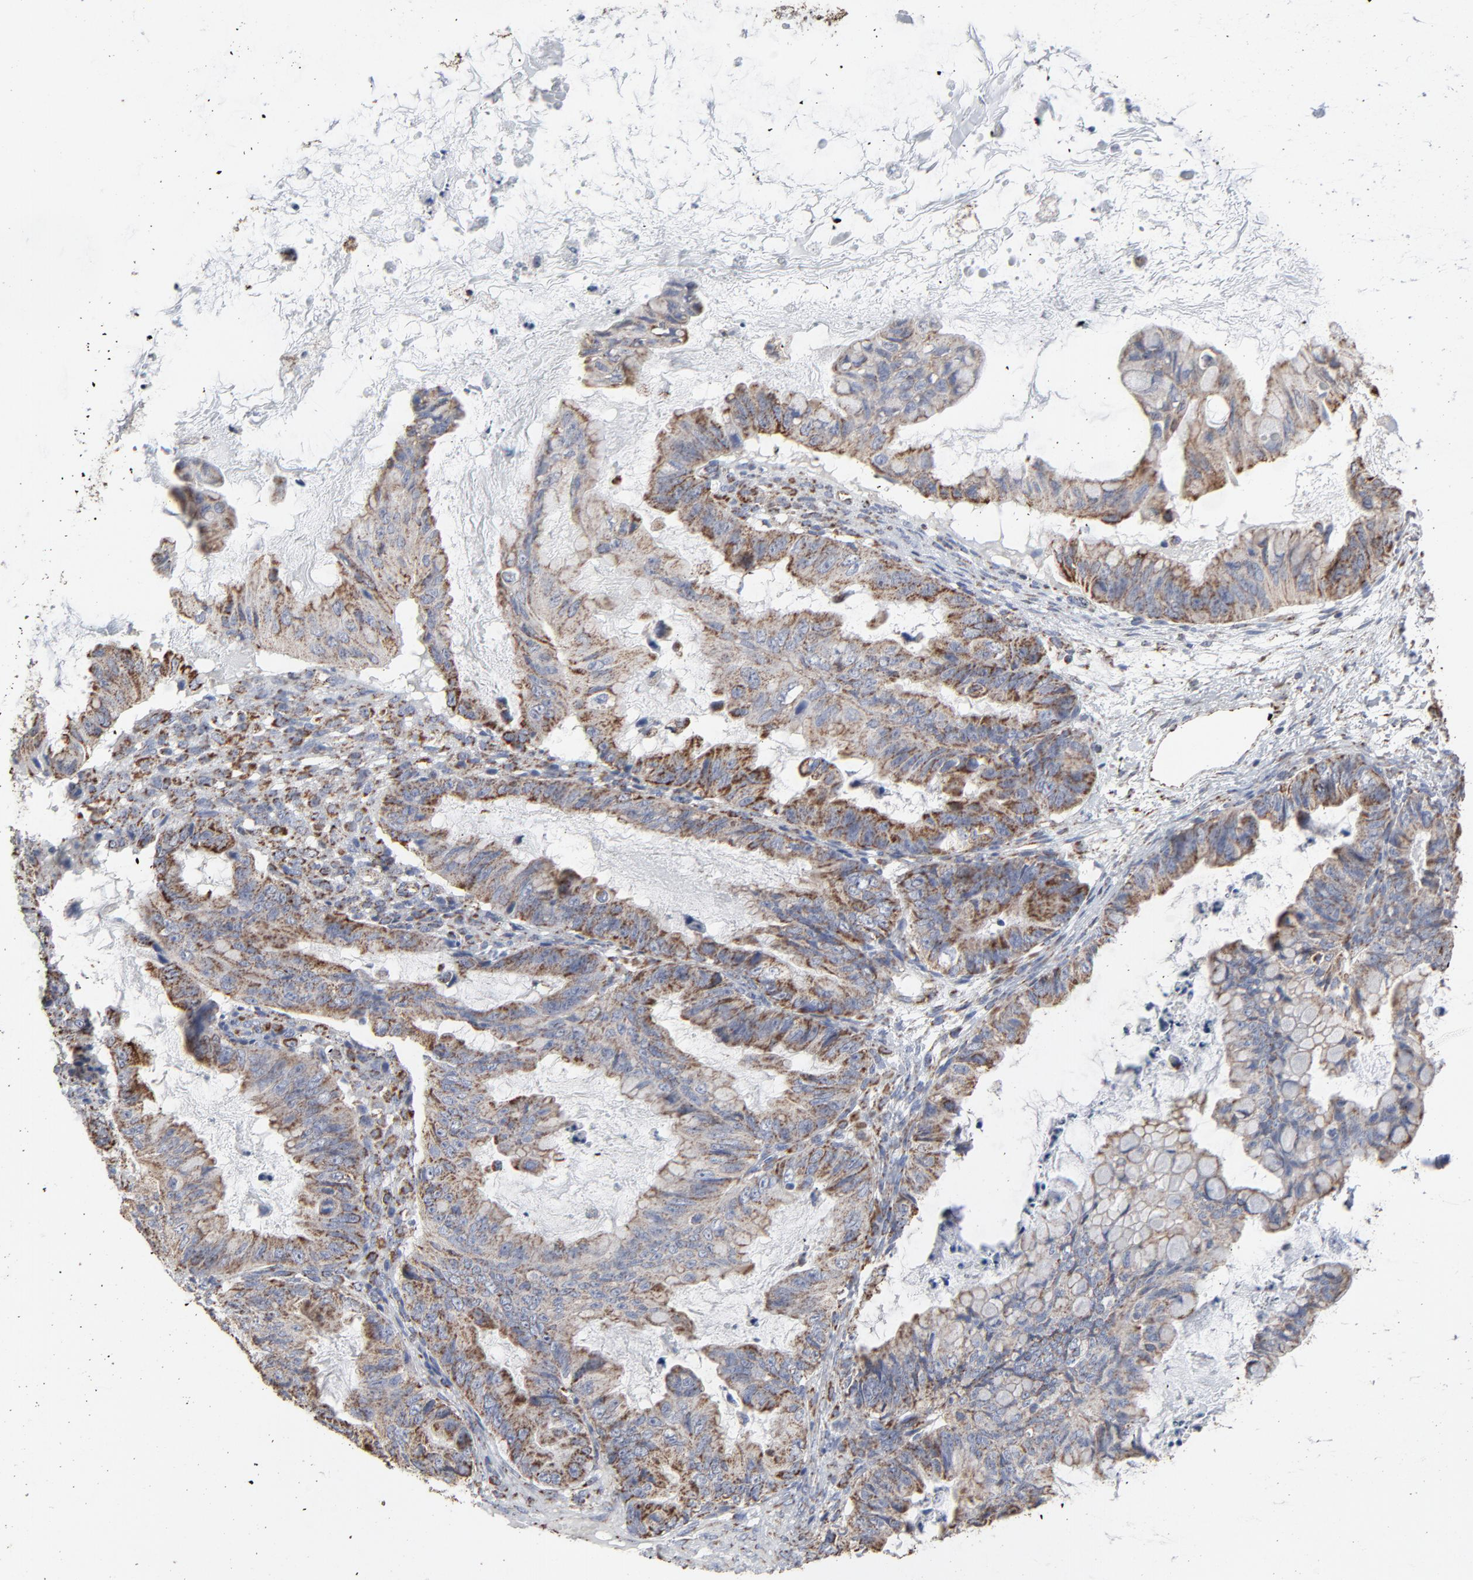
{"staining": {"intensity": "strong", "quantity": "25%-75%", "location": "cytoplasmic/membranous"}, "tissue": "ovarian cancer", "cell_type": "Tumor cells", "image_type": "cancer", "snomed": [{"axis": "morphology", "description": "Cystadenocarcinoma, mucinous, NOS"}, {"axis": "topography", "description": "Ovary"}], "caption": "DAB (3,3'-diaminobenzidine) immunohistochemical staining of human ovarian cancer displays strong cytoplasmic/membranous protein expression in approximately 25%-75% of tumor cells.", "gene": "UQCRC1", "patient": {"sex": "female", "age": 36}}